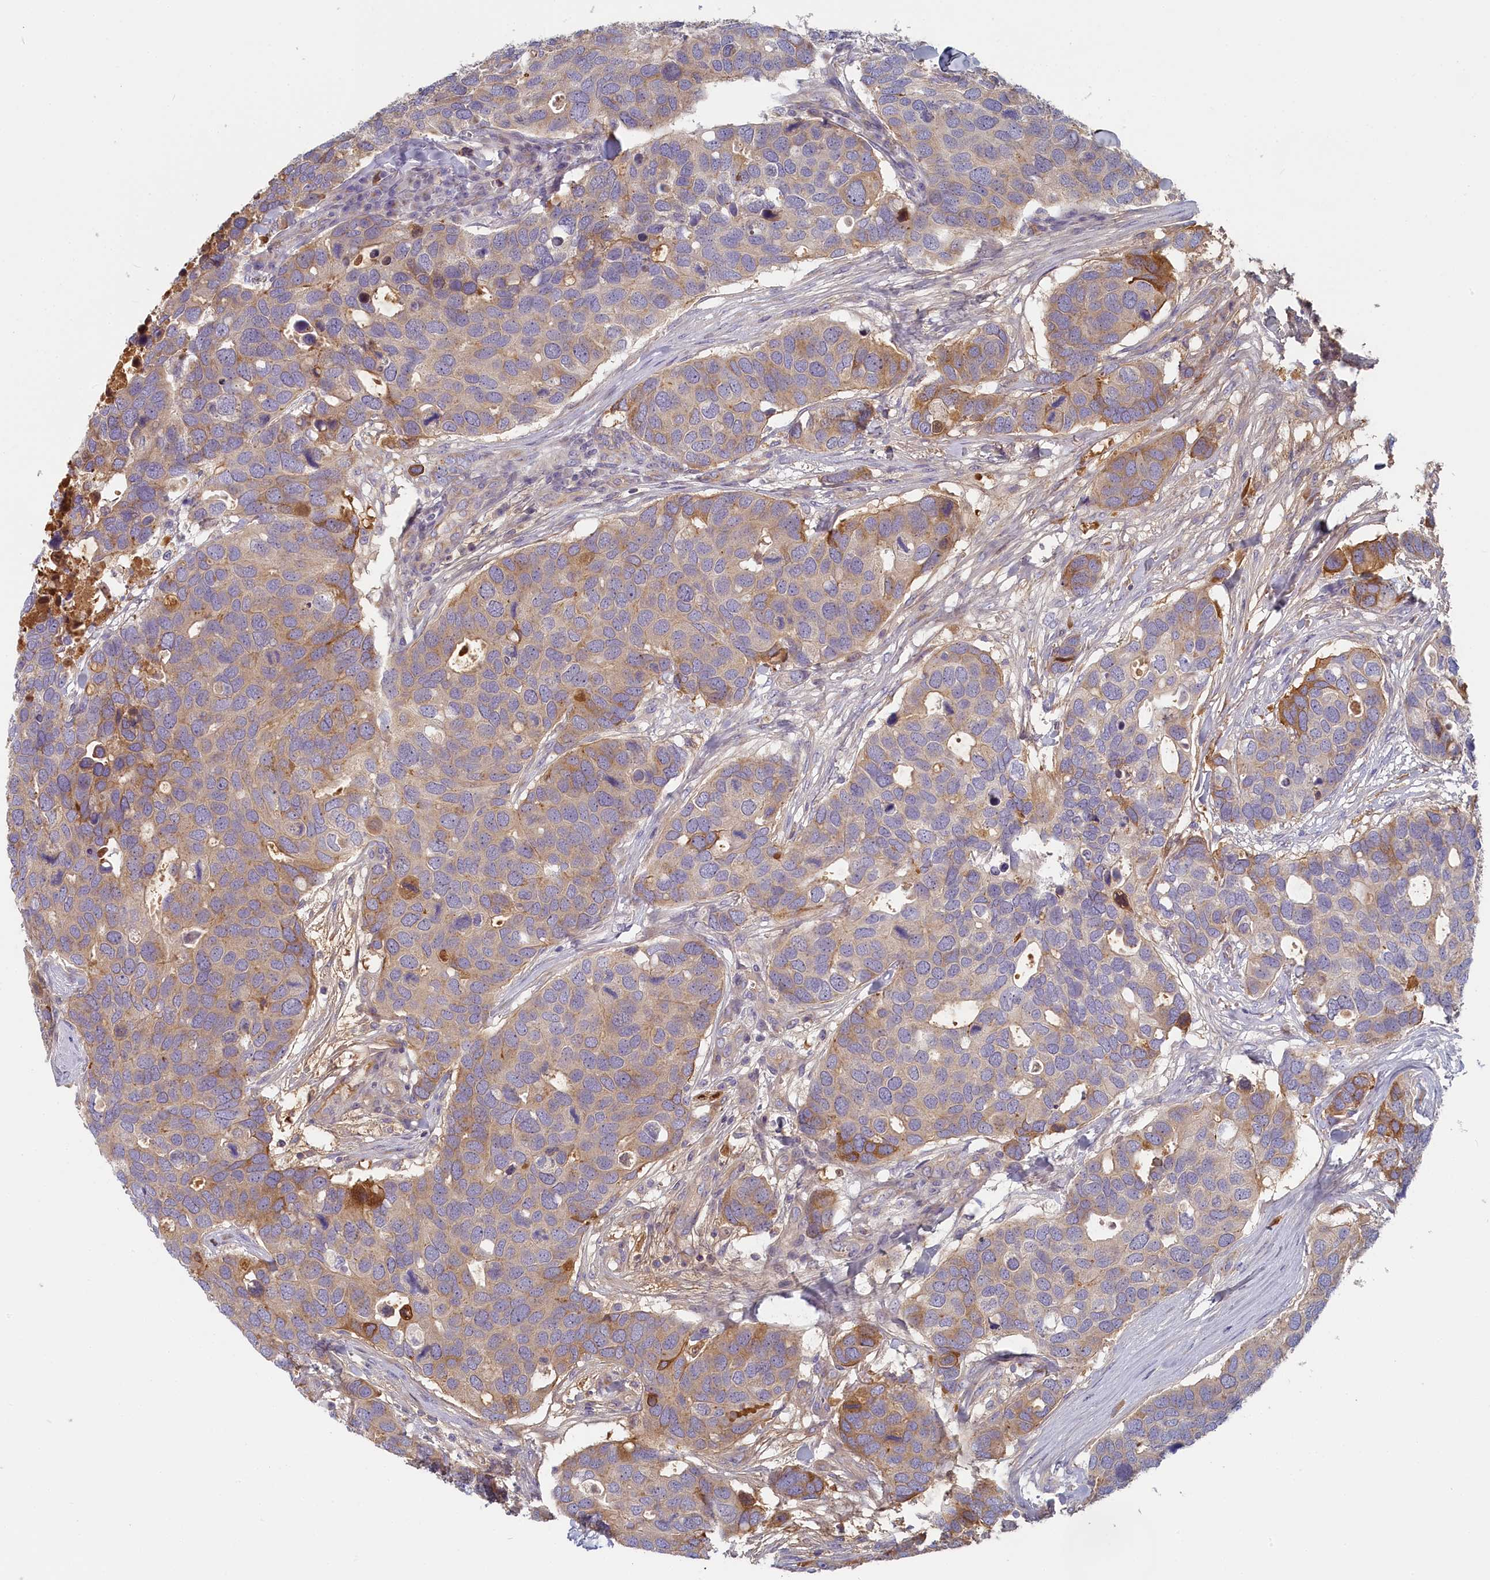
{"staining": {"intensity": "moderate", "quantity": "<25%", "location": "cytoplasmic/membranous"}, "tissue": "breast cancer", "cell_type": "Tumor cells", "image_type": "cancer", "snomed": [{"axis": "morphology", "description": "Duct carcinoma"}, {"axis": "topography", "description": "Breast"}], "caption": "Immunohistochemistry (IHC) (DAB (3,3'-diaminobenzidine)) staining of human breast invasive ductal carcinoma exhibits moderate cytoplasmic/membranous protein expression in about <25% of tumor cells.", "gene": "STX16", "patient": {"sex": "female", "age": 83}}